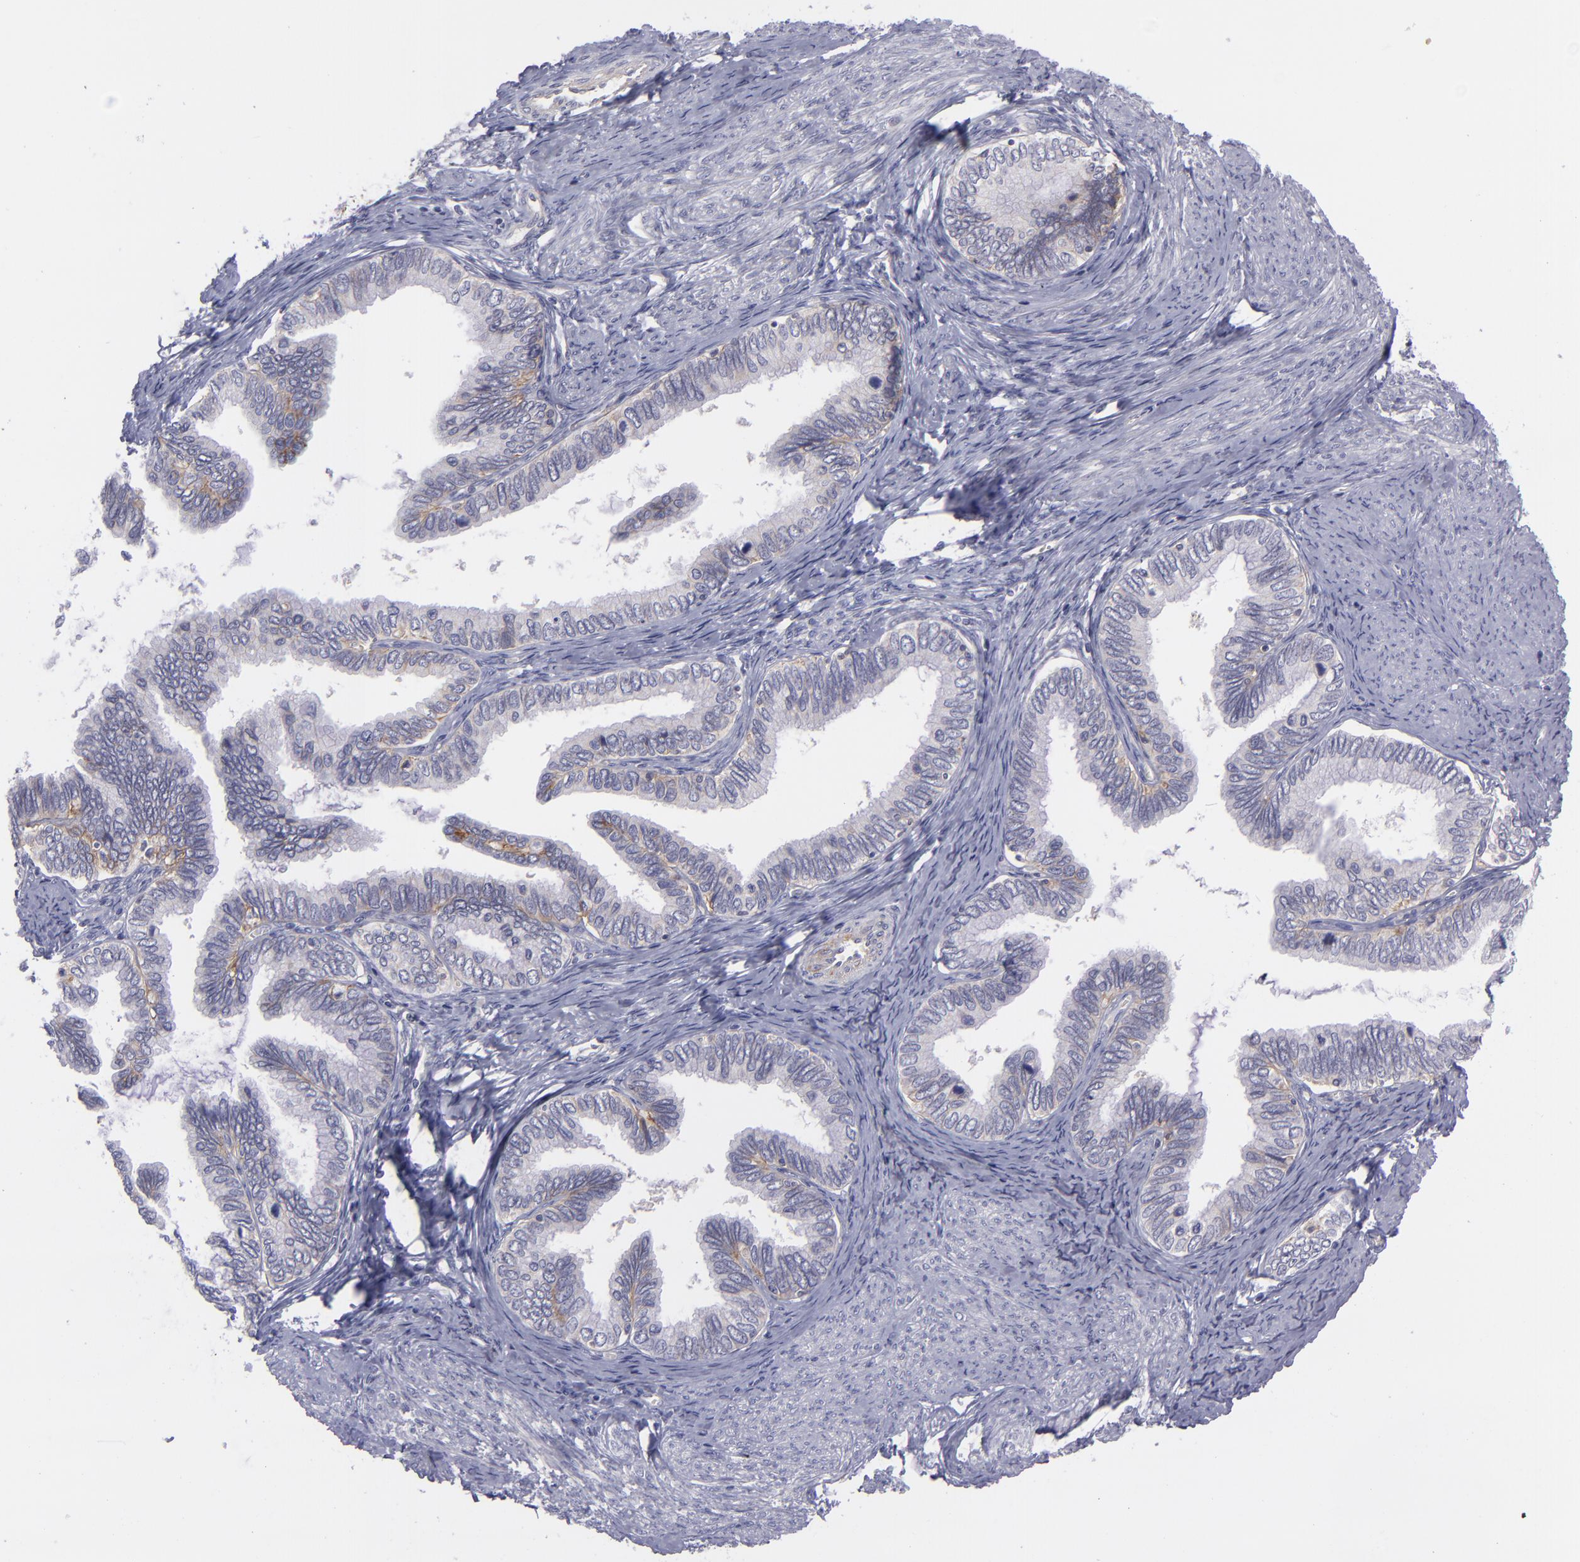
{"staining": {"intensity": "weak", "quantity": "<25%", "location": "cytoplasmic/membranous"}, "tissue": "cervical cancer", "cell_type": "Tumor cells", "image_type": "cancer", "snomed": [{"axis": "morphology", "description": "Adenocarcinoma, NOS"}, {"axis": "topography", "description": "Cervix"}], "caption": "Tumor cells show no significant expression in adenocarcinoma (cervical).", "gene": "BSG", "patient": {"sex": "female", "age": 49}}